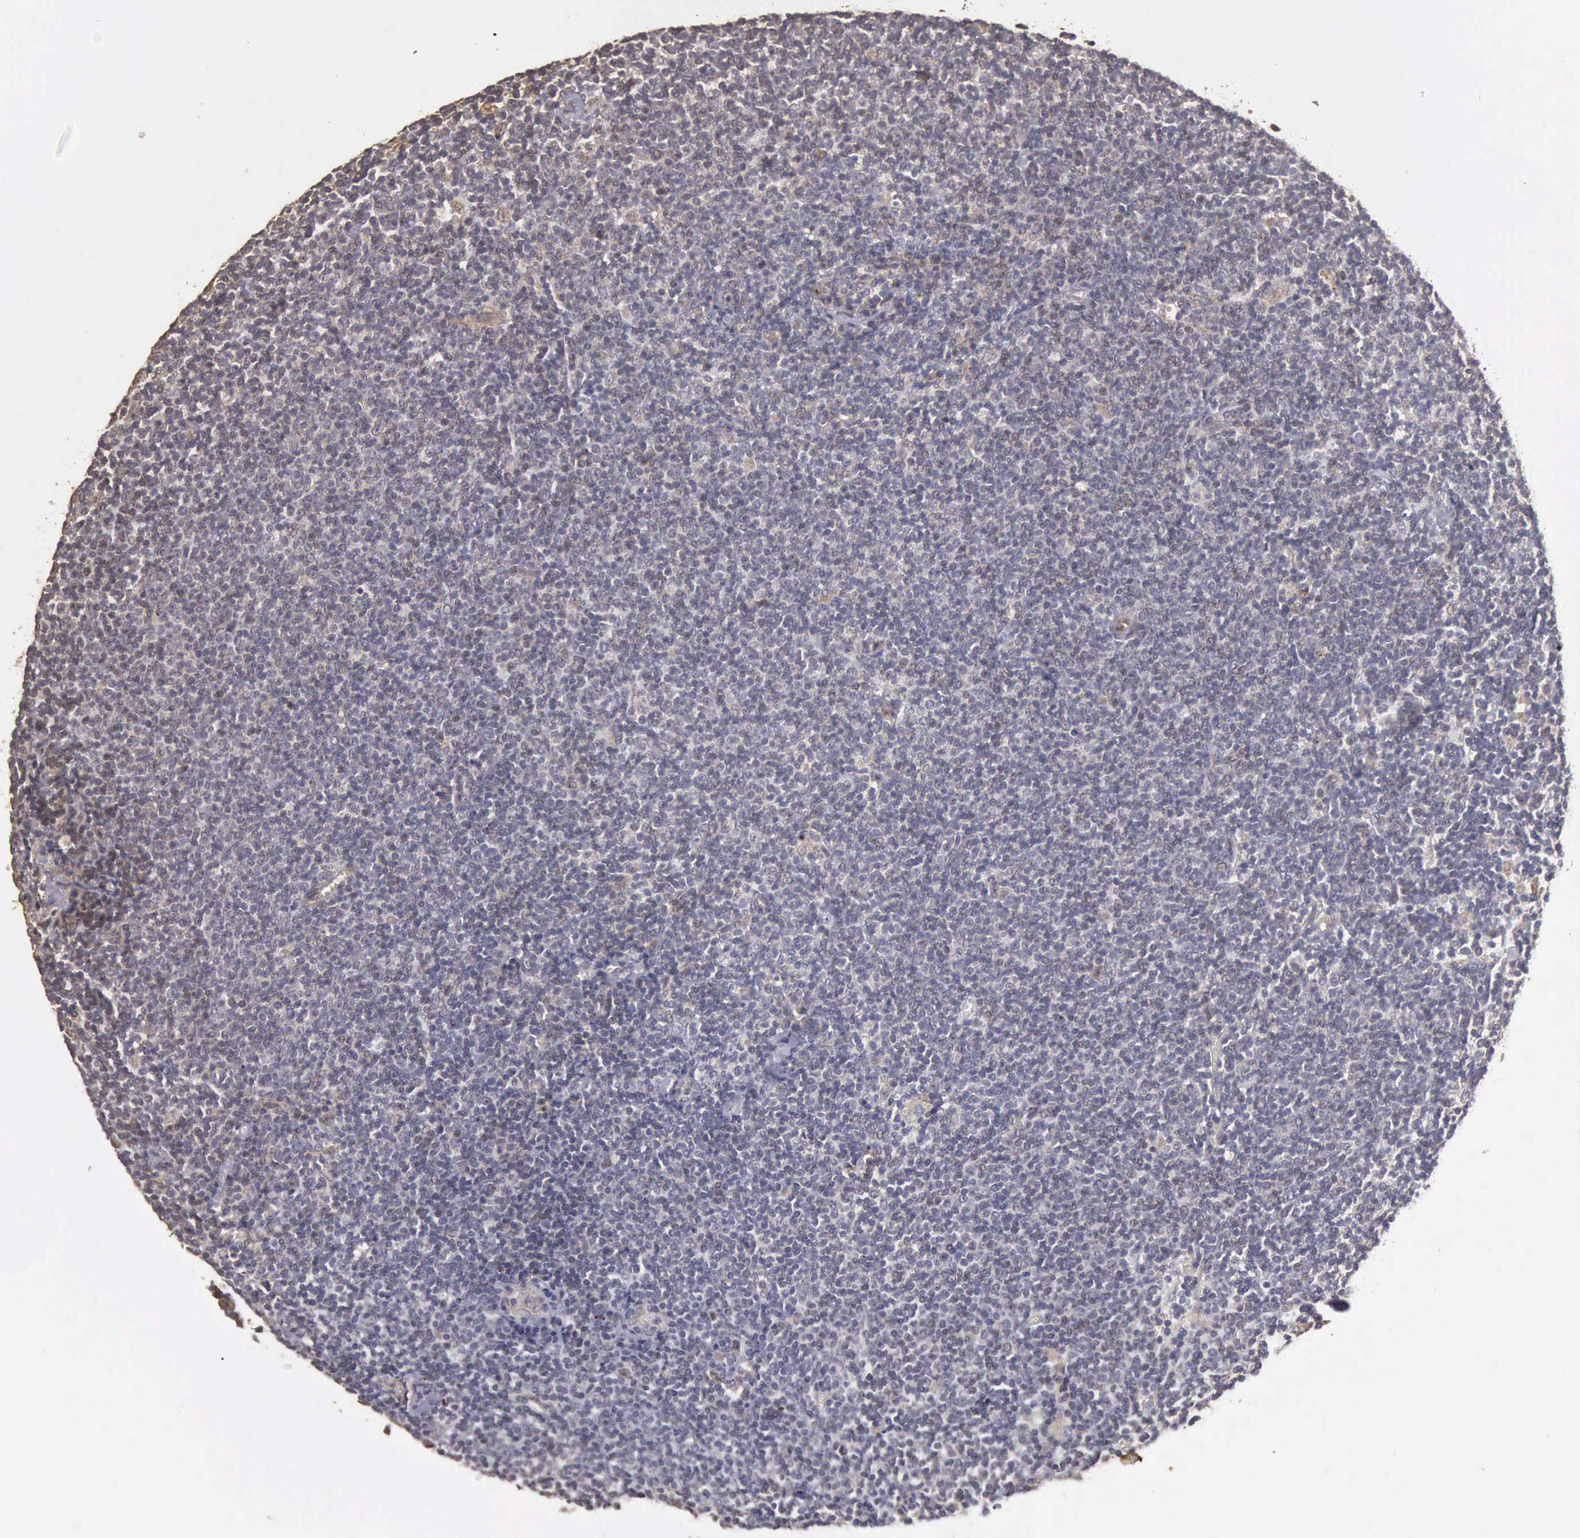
{"staining": {"intensity": "negative", "quantity": "none", "location": "none"}, "tissue": "lymphoma", "cell_type": "Tumor cells", "image_type": "cancer", "snomed": [{"axis": "morphology", "description": "Malignant lymphoma, non-Hodgkin's type, Low grade"}, {"axis": "topography", "description": "Lymph node"}], "caption": "Immunohistochemistry (IHC) histopathology image of neoplastic tissue: human lymphoma stained with DAB exhibits no significant protein staining in tumor cells.", "gene": "BMX", "patient": {"sex": "male", "age": 65}}